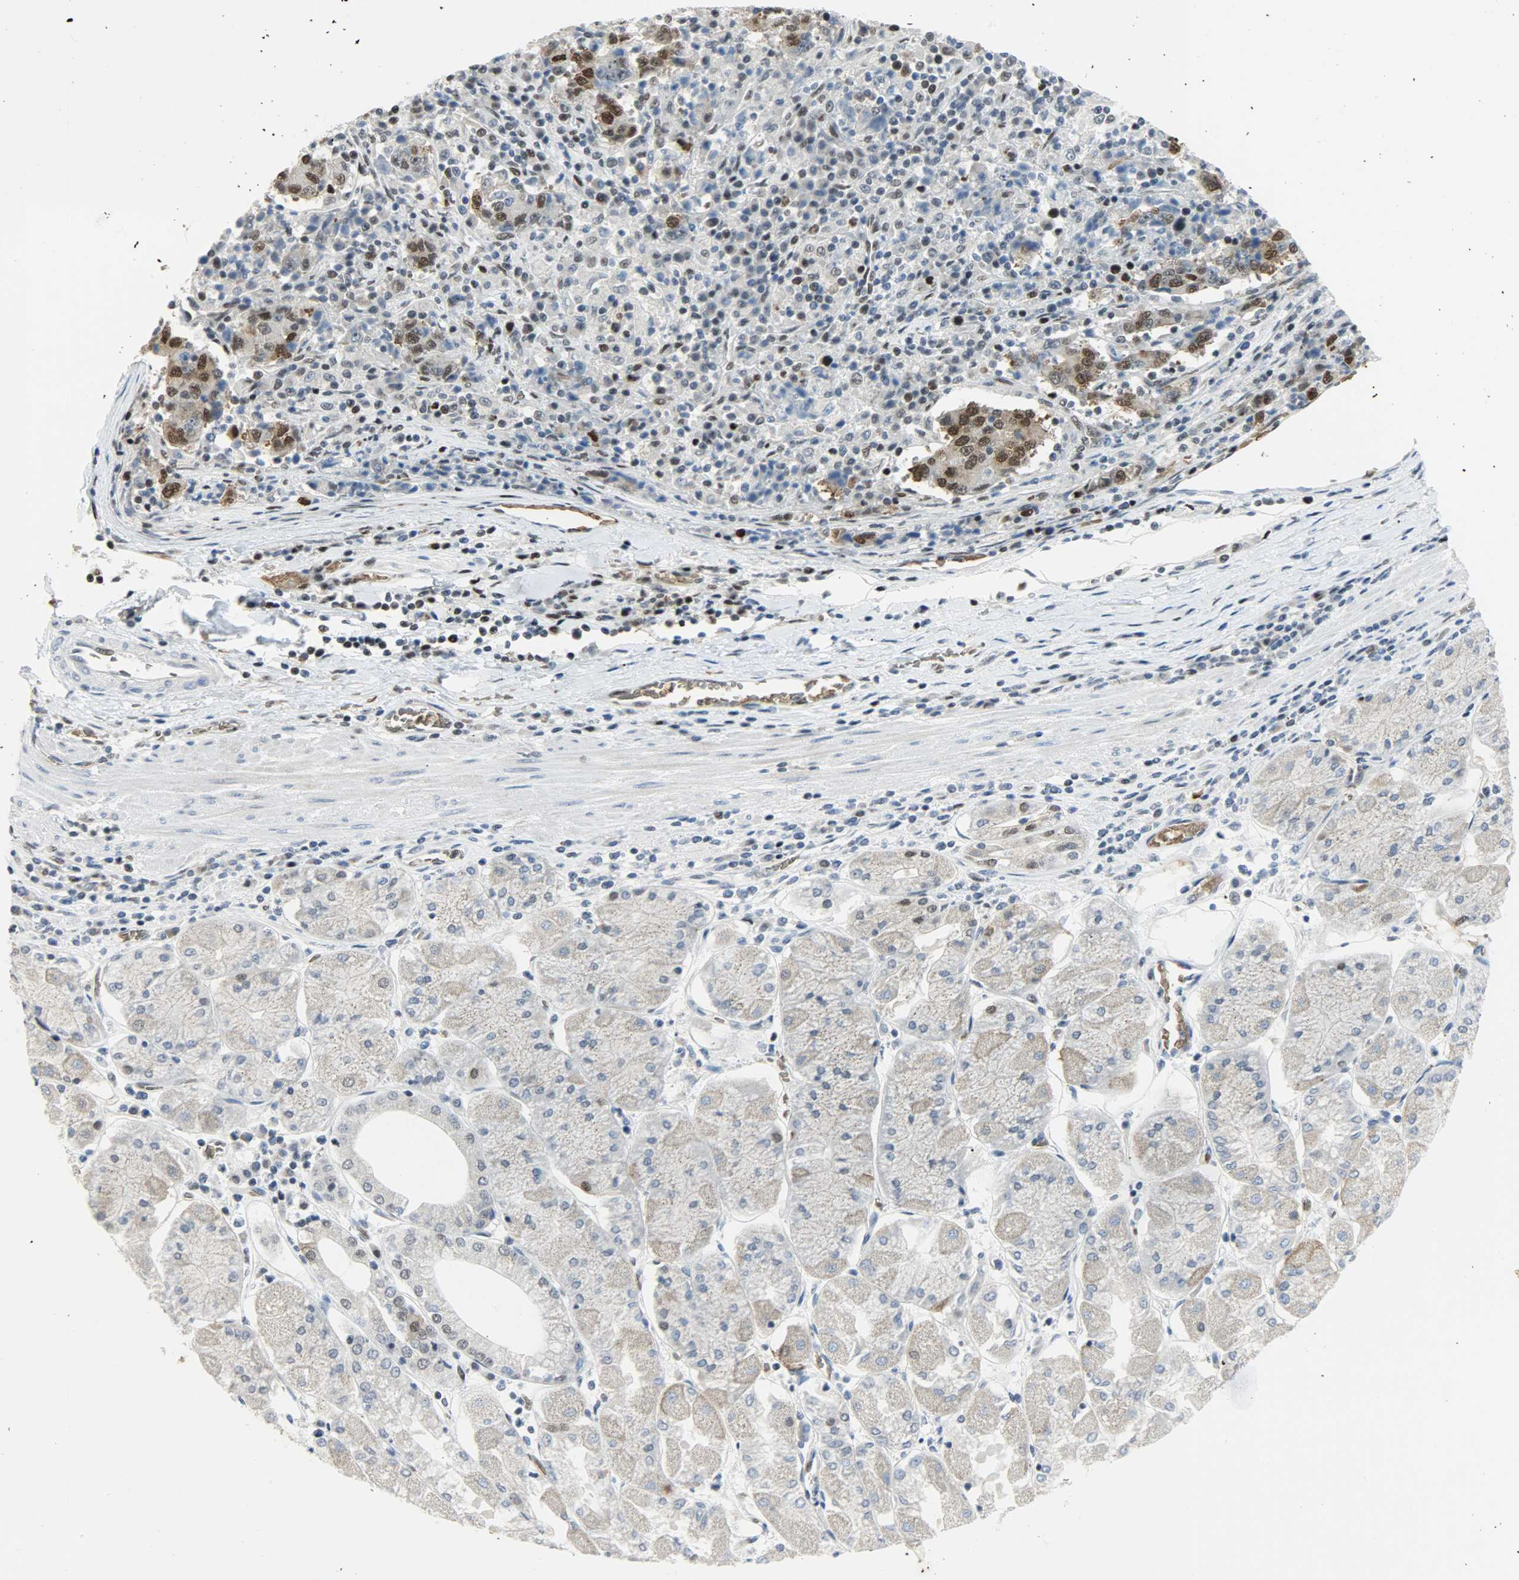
{"staining": {"intensity": "strong", "quantity": ">75%", "location": "cytoplasmic/membranous,nuclear"}, "tissue": "stomach cancer", "cell_type": "Tumor cells", "image_type": "cancer", "snomed": [{"axis": "morphology", "description": "Normal tissue, NOS"}, {"axis": "morphology", "description": "Adenocarcinoma, NOS"}, {"axis": "topography", "description": "Stomach, upper"}, {"axis": "topography", "description": "Stomach"}], "caption": "This is a photomicrograph of IHC staining of adenocarcinoma (stomach), which shows strong staining in the cytoplasmic/membranous and nuclear of tumor cells.", "gene": "SNAI1", "patient": {"sex": "male", "age": 59}}